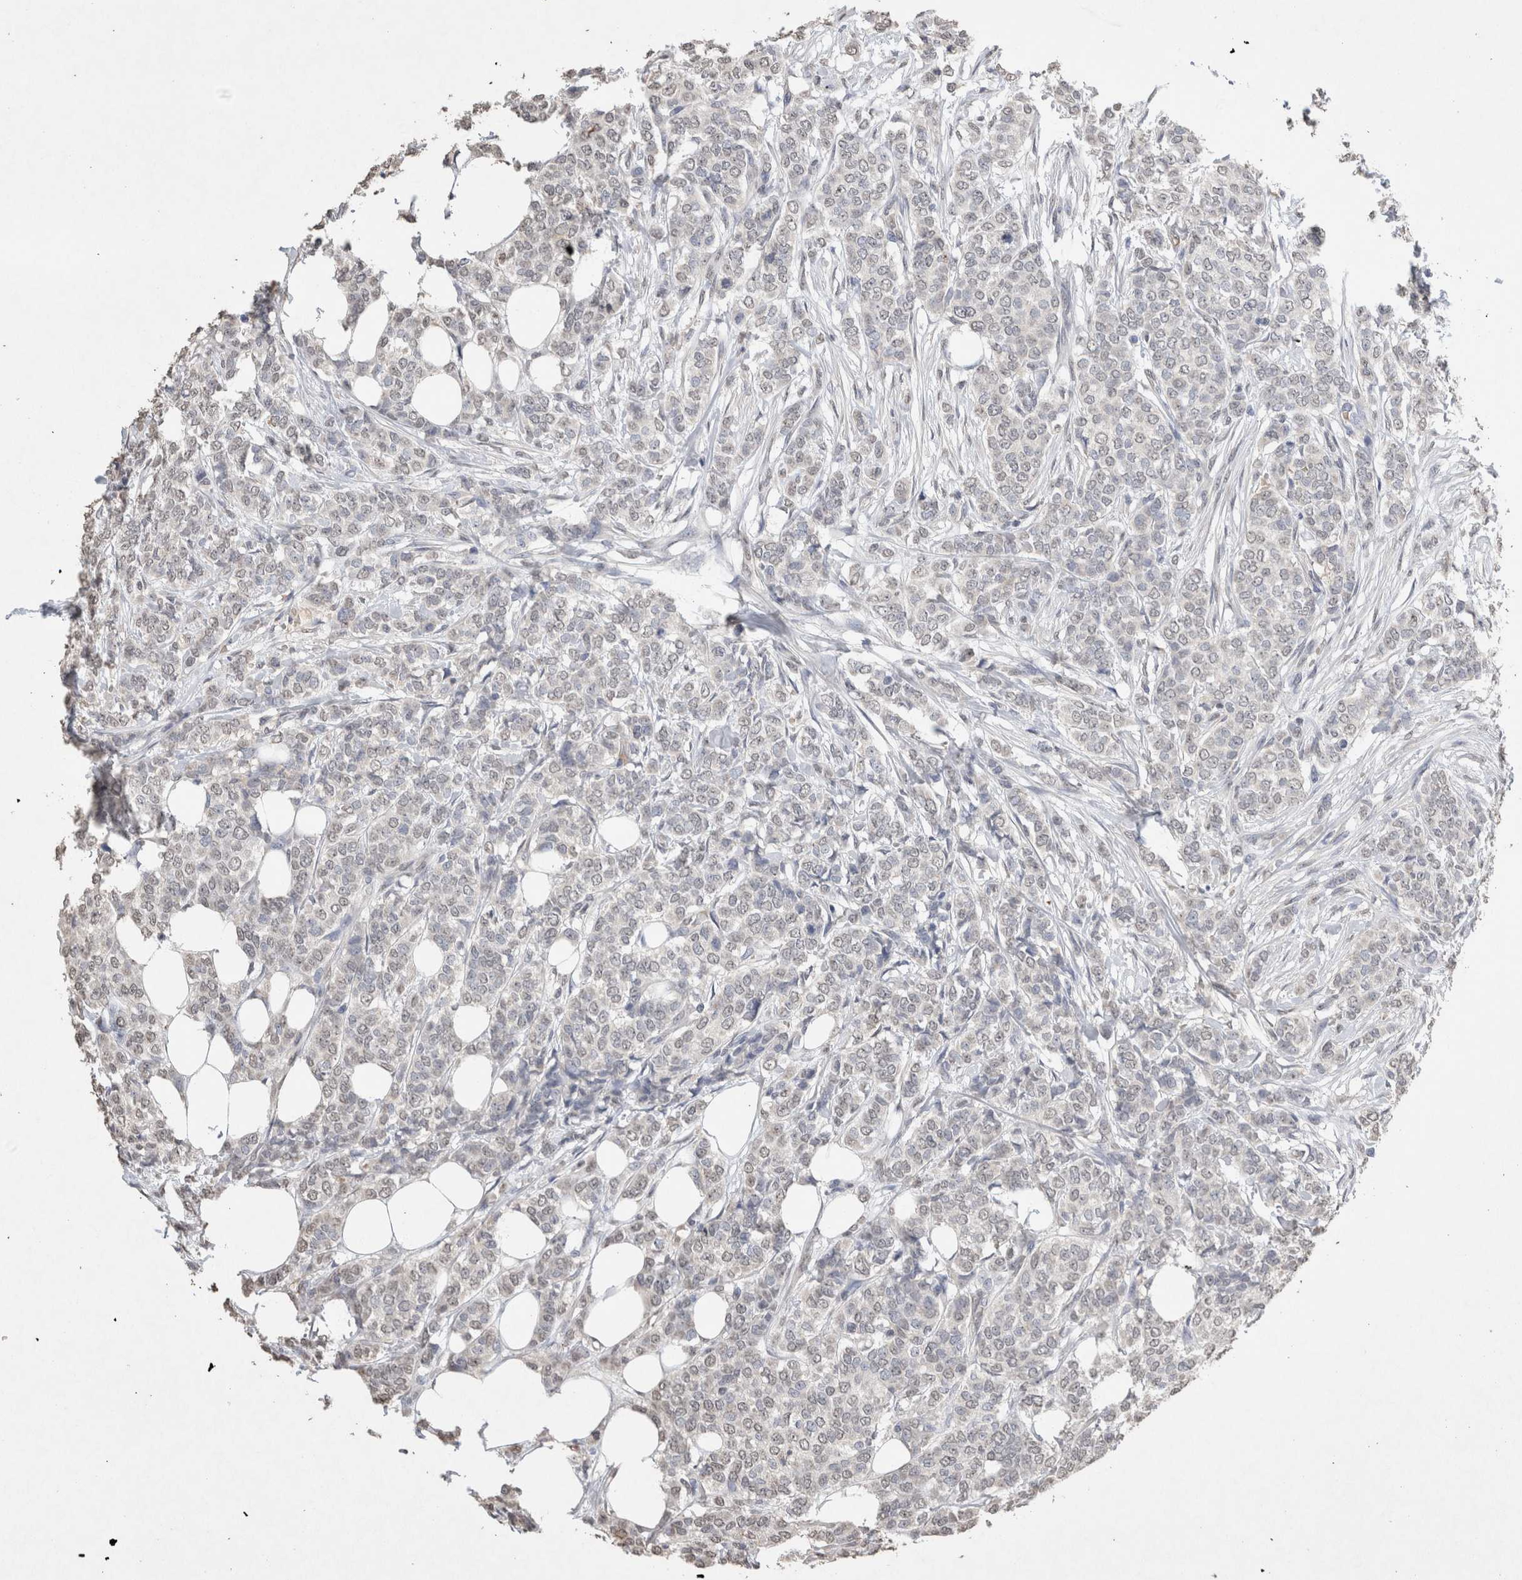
{"staining": {"intensity": "negative", "quantity": "none", "location": "none"}, "tissue": "breast cancer", "cell_type": "Tumor cells", "image_type": "cancer", "snomed": [{"axis": "morphology", "description": "Lobular carcinoma"}, {"axis": "topography", "description": "Skin"}, {"axis": "topography", "description": "Breast"}], "caption": "Micrograph shows no protein staining in tumor cells of lobular carcinoma (breast) tissue.", "gene": "LGALS2", "patient": {"sex": "female", "age": 46}}